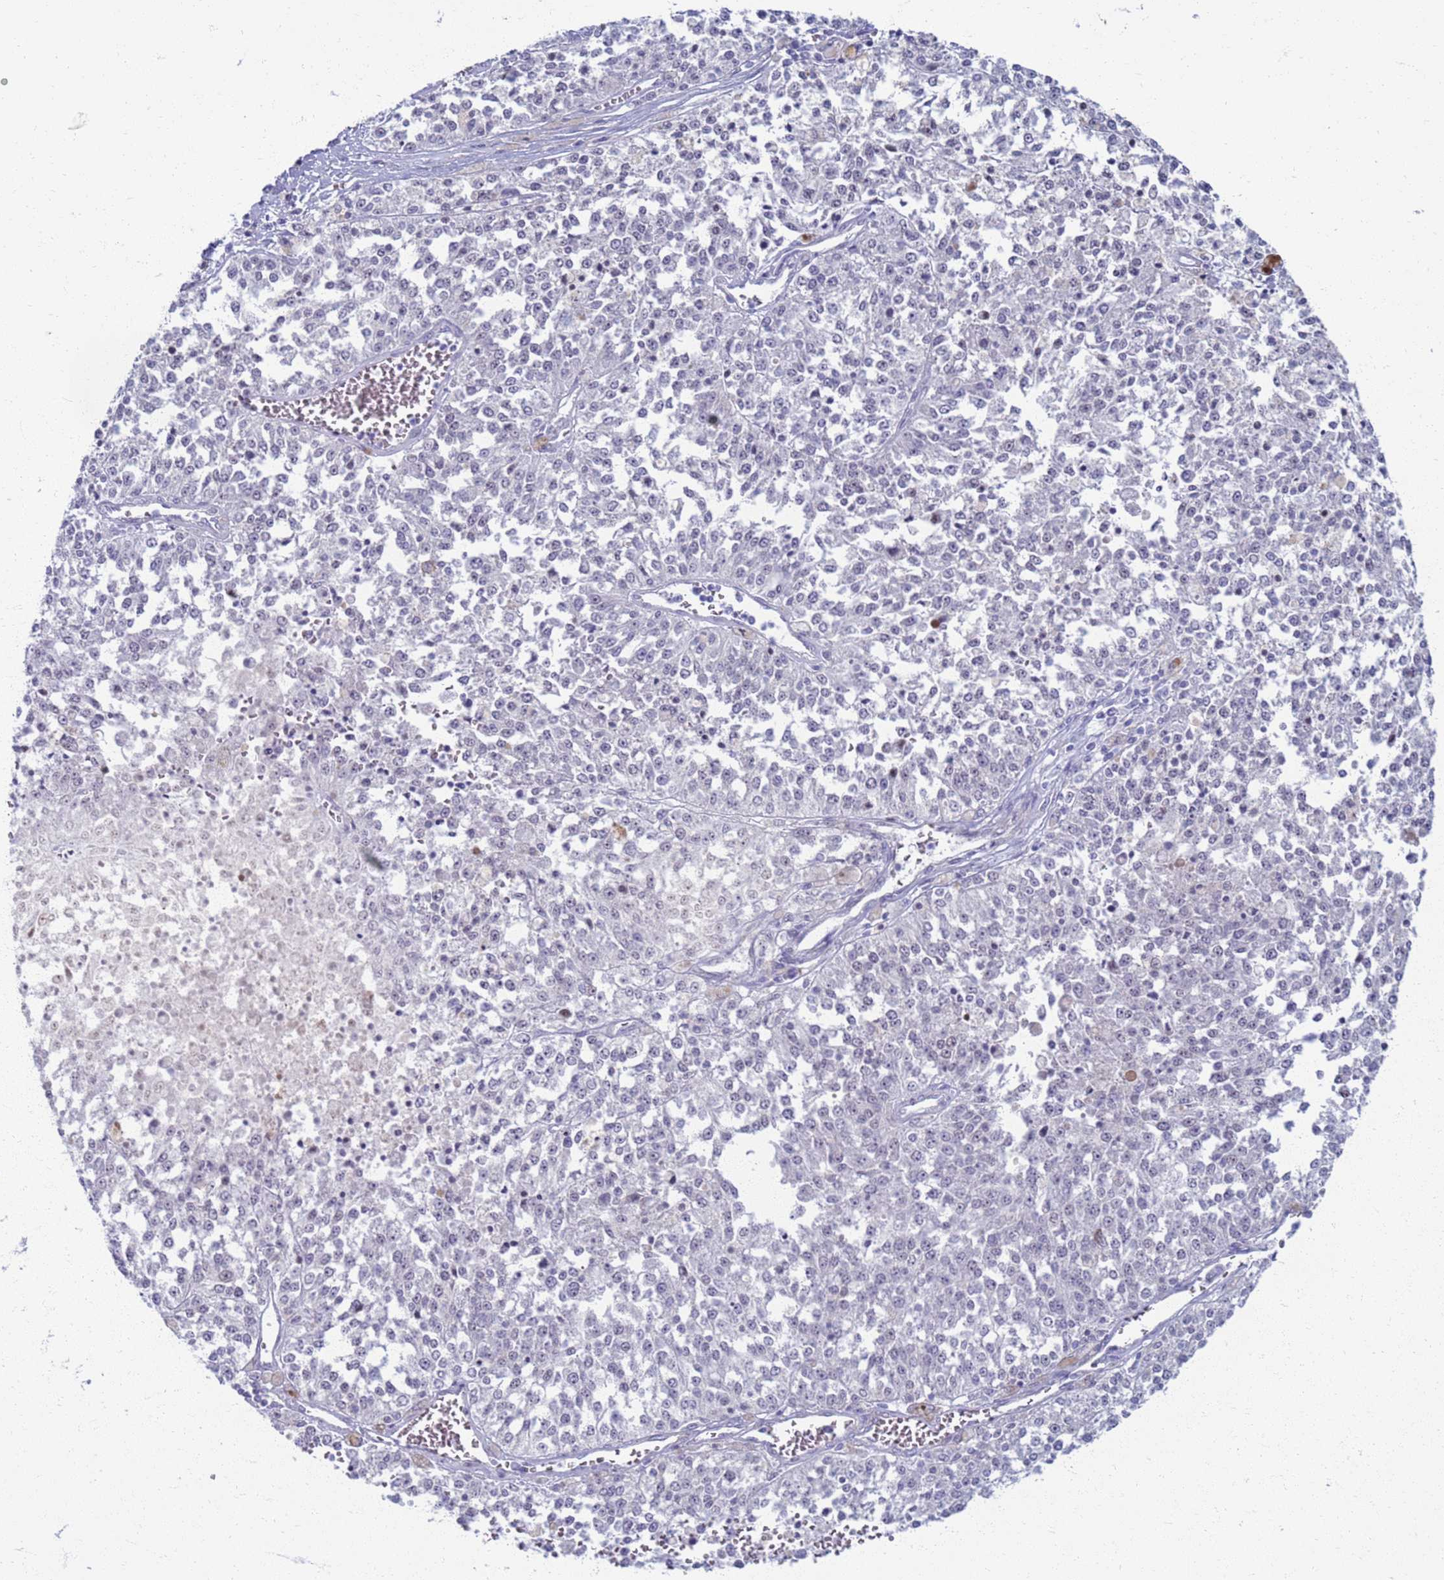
{"staining": {"intensity": "negative", "quantity": "none", "location": "none"}, "tissue": "melanoma", "cell_type": "Tumor cells", "image_type": "cancer", "snomed": [{"axis": "morphology", "description": "Malignant melanoma, NOS"}, {"axis": "topography", "description": "Skin"}], "caption": "High magnification brightfield microscopy of malignant melanoma stained with DAB (3,3'-diaminobenzidine) (brown) and counterstained with hematoxylin (blue): tumor cells show no significant positivity.", "gene": "CLCA2", "patient": {"sex": "female", "age": 64}}